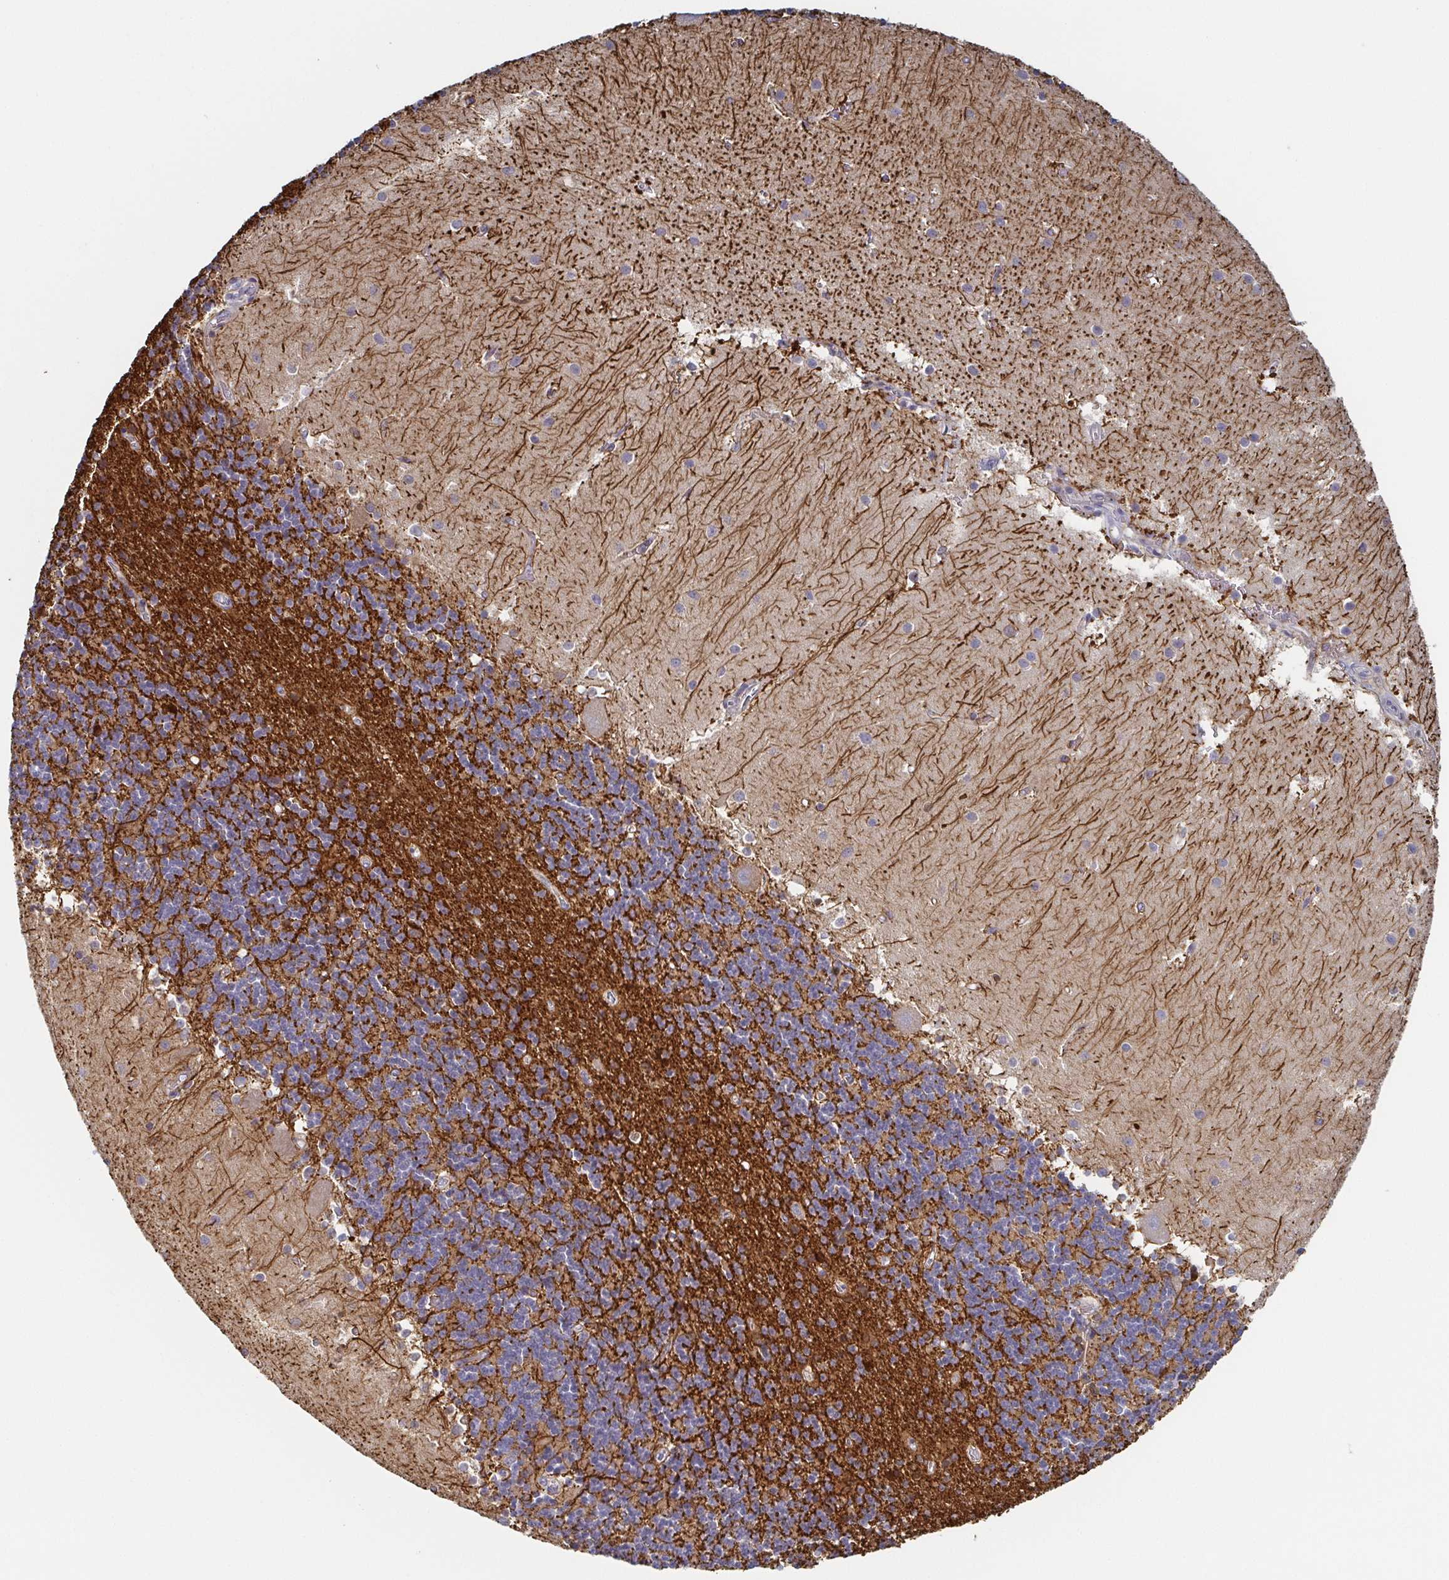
{"staining": {"intensity": "negative", "quantity": "none", "location": "none"}, "tissue": "cerebellum", "cell_type": "Cells in granular layer", "image_type": "normal", "snomed": [{"axis": "morphology", "description": "Normal tissue, NOS"}, {"axis": "topography", "description": "Cerebellum"}], "caption": "IHC micrograph of normal cerebellum: cerebellum stained with DAB displays no significant protein positivity in cells in granular layer. Nuclei are stained in blue.", "gene": "TUFT1", "patient": {"sex": "male", "age": 54}}